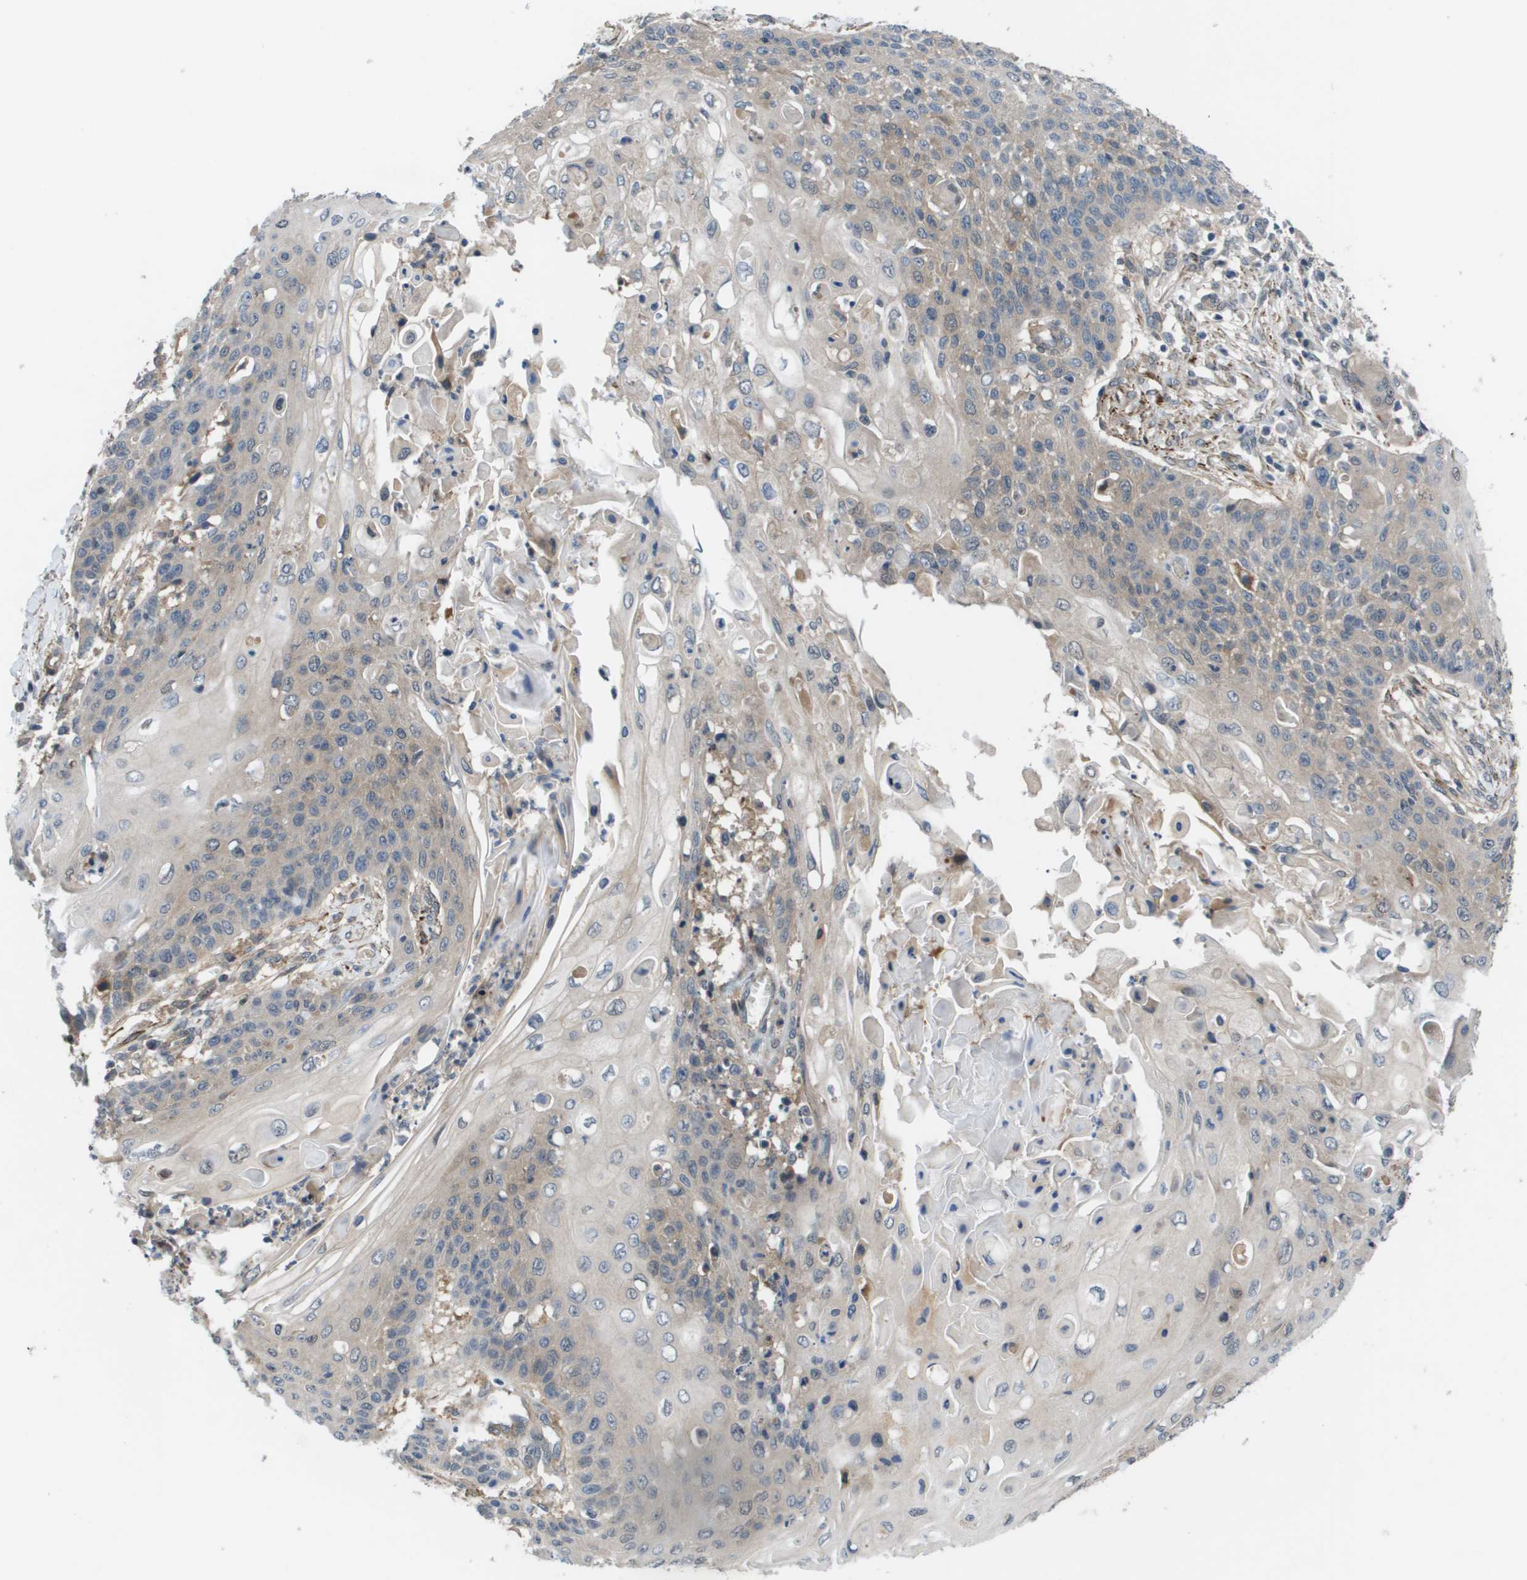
{"staining": {"intensity": "weak", "quantity": "25%-75%", "location": "cytoplasmic/membranous"}, "tissue": "cervical cancer", "cell_type": "Tumor cells", "image_type": "cancer", "snomed": [{"axis": "morphology", "description": "Squamous cell carcinoma, NOS"}, {"axis": "topography", "description": "Cervix"}], "caption": "Brown immunohistochemical staining in human squamous cell carcinoma (cervical) shows weak cytoplasmic/membranous positivity in approximately 25%-75% of tumor cells.", "gene": "ENPP5", "patient": {"sex": "female", "age": 39}}